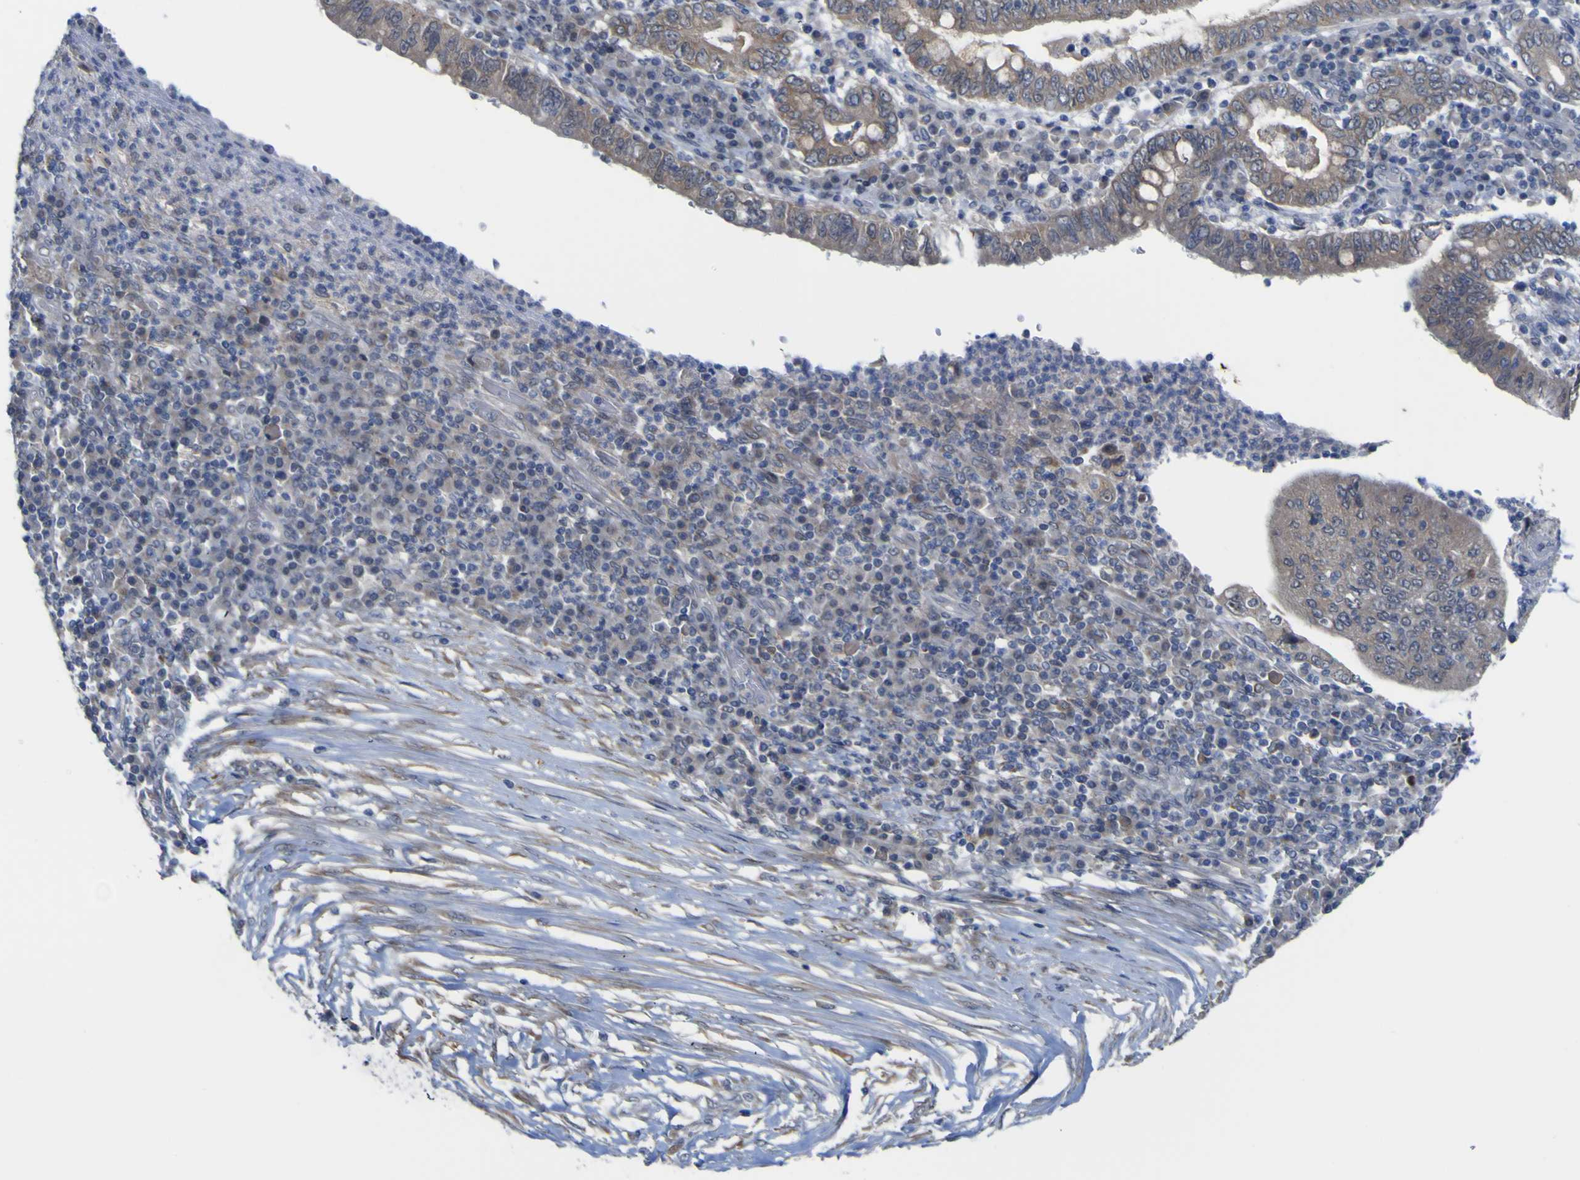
{"staining": {"intensity": "weak", "quantity": "25%-75%", "location": "cytoplasmic/membranous"}, "tissue": "stomach cancer", "cell_type": "Tumor cells", "image_type": "cancer", "snomed": [{"axis": "morphology", "description": "Normal tissue, NOS"}, {"axis": "morphology", "description": "Adenocarcinoma, NOS"}, {"axis": "topography", "description": "Esophagus"}, {"axis": "topography", "description": "Stomach, upper"}, {"axis": "topography", "description": "Peripheral nerve tissue"}], "caption": "An IHC histopathology image of neoplastic tissue is shown. Protein staining in brown labels weak cytoplasmic/membranous positivity in adenocarcinoma (stomach) within tumor cells. Immunohistochemistry stains the protein of interest in brown and the nuclei are stained blue.", "gene": "TNFRSF11A", "patient": {"sex": "male", "age": 62}}